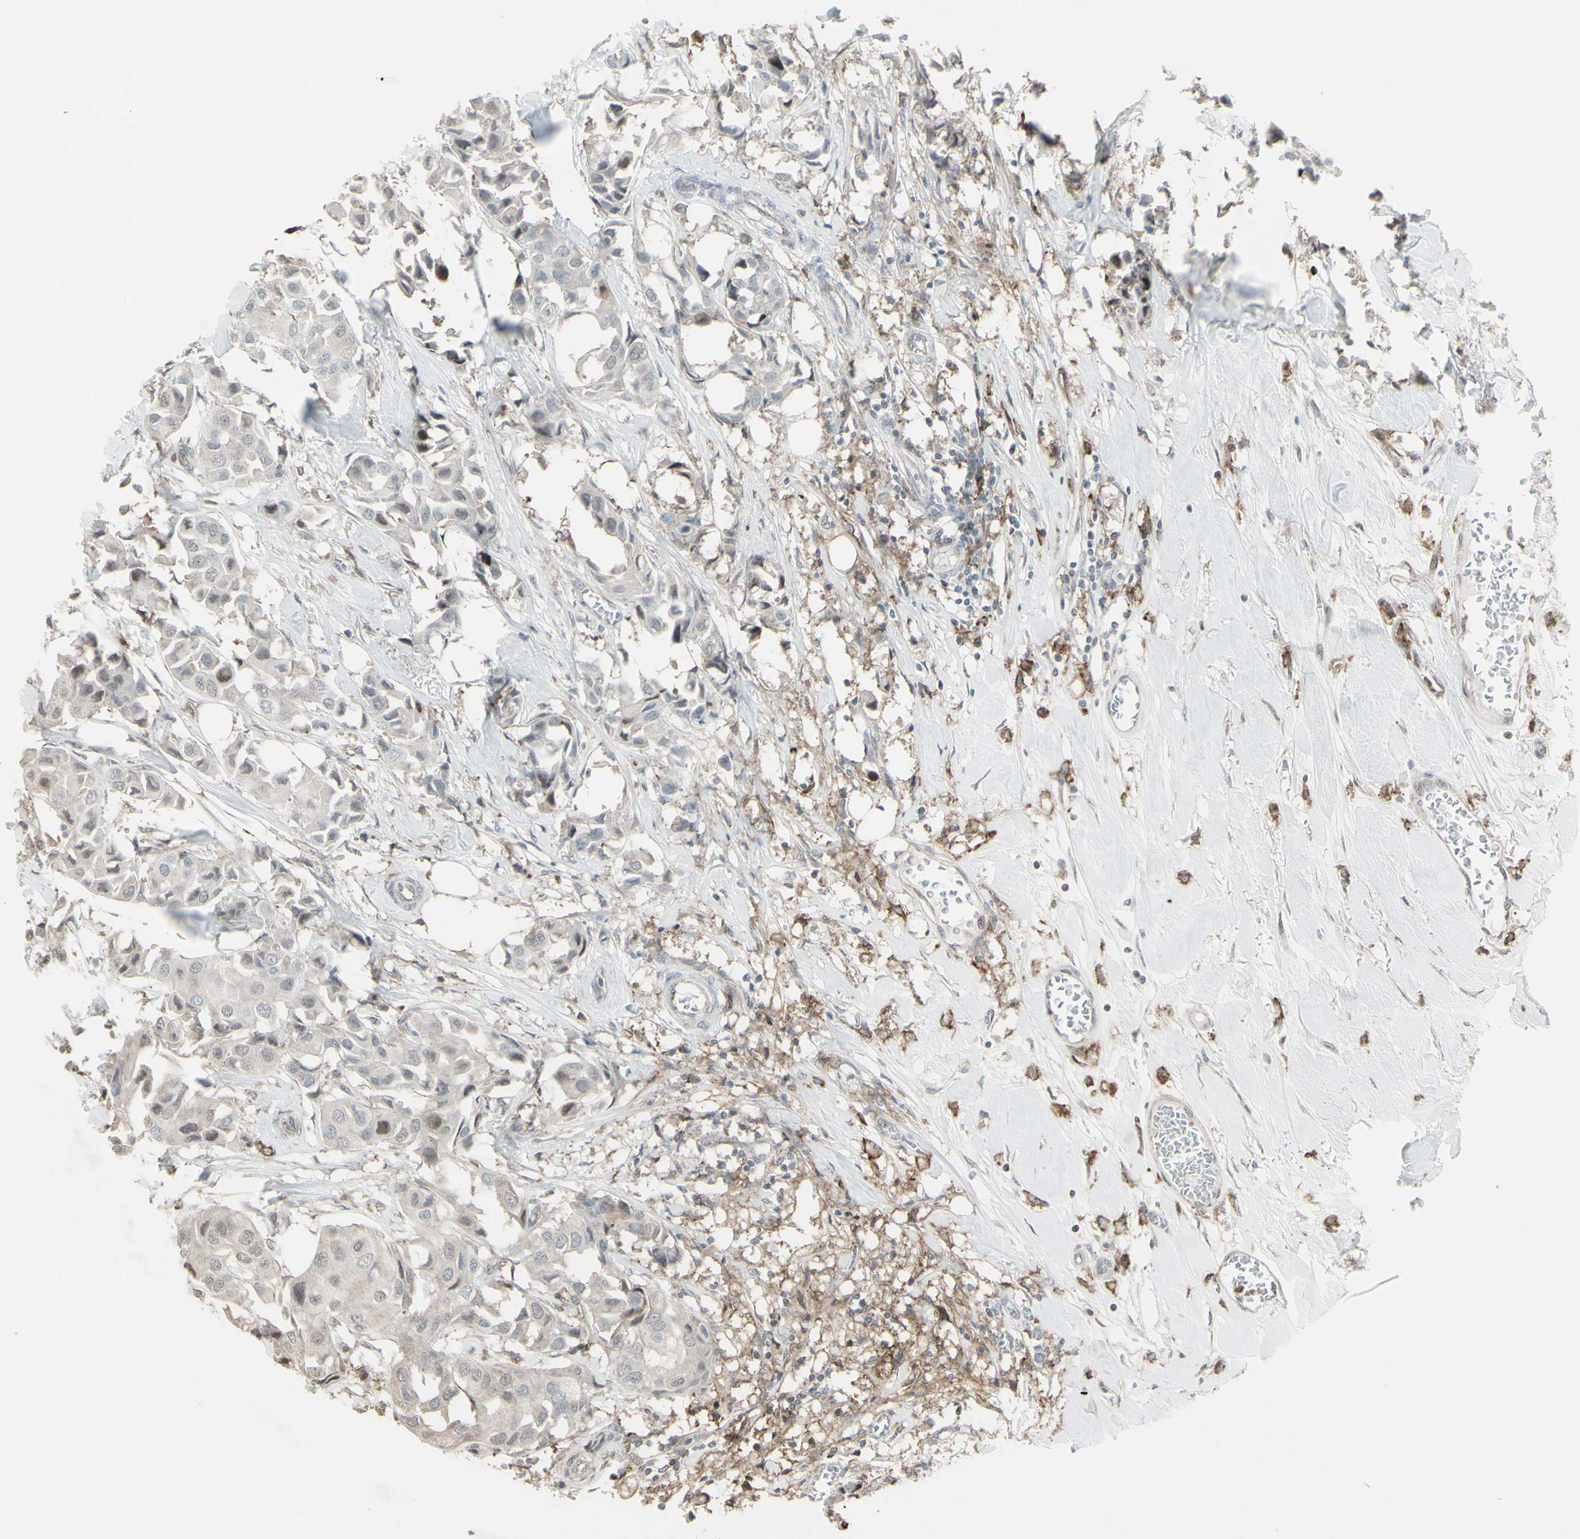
{"staining": {"intensity": "strong", "quantity": "<25%", "location": "nuclear"}, "tissue": "breast cancer", "cell_type": "Tumor cells", "image_type": "cancer", "snomed": [{"axis": "morphology", "description": "Duct carcinoma"}, {"axis": "topography", "description": "Breast"}], "caption": "Brown immunohistochemical staining in human breast cancer reveals strong nuclear positivity in about <25% of tumor cells.", "gene": "CD33", "patient": {"sex": "female", "age": 80}}